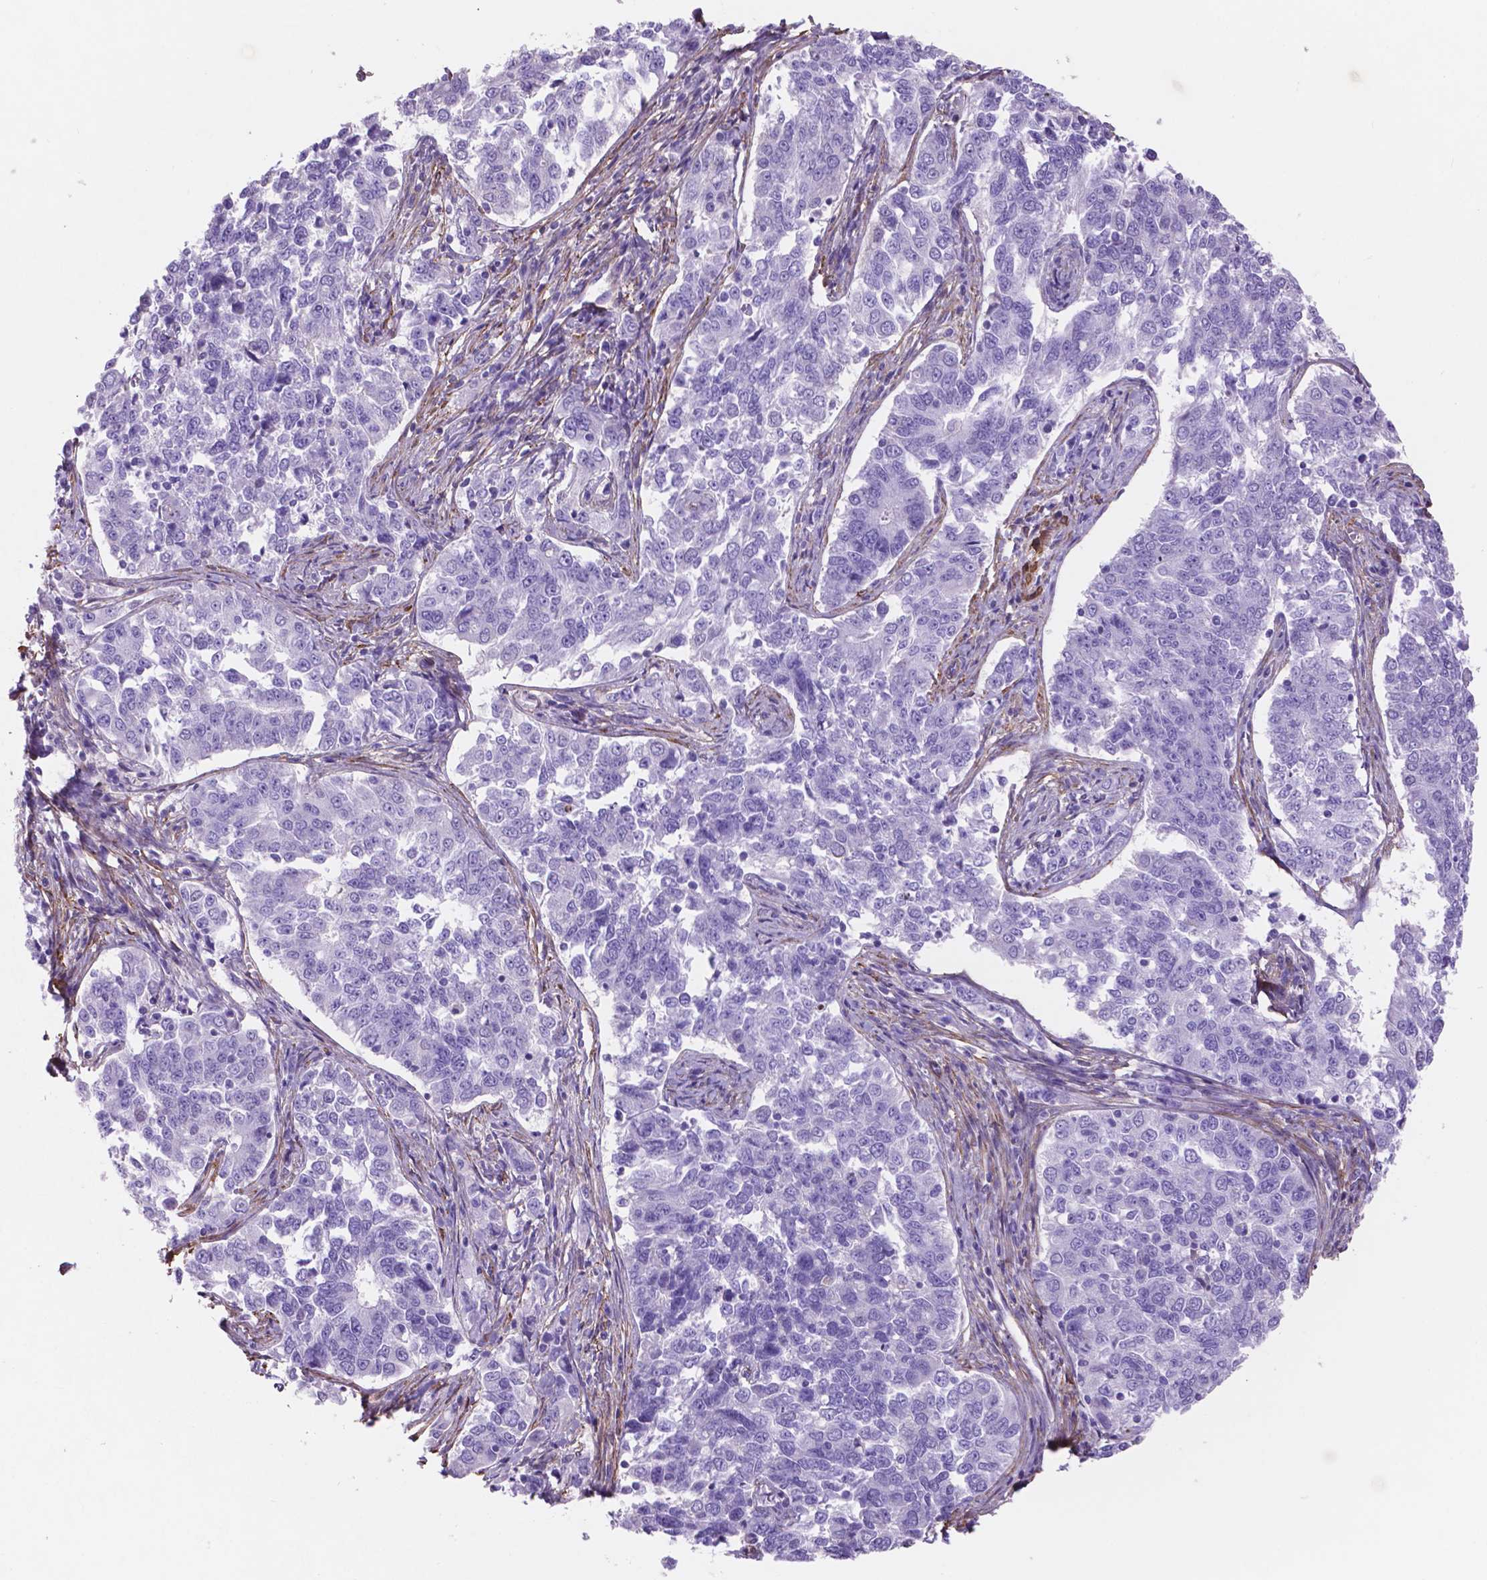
{"staining": {"intensity": "negative", "quantity": "none", "location": "none"}, "tissue": "endometrial cancer", "cell_type": "Tumor cells", "image_type": "cancer", "snomed": [{"axis": "morphology", "description": "Adenocarcinoma, NOS"}, {"axis": "topography", "description": "Endometrium"}], "caption": "An immunohistochemistry (IHC) histopathology image of endometrial cancer (adenocarcinoma) is shown. There is no staining in tumor cells of endometrial cancer (adenocarcinoma).", "gene": "TOR2A", "patient": {"sex": "female", "age": 43}}